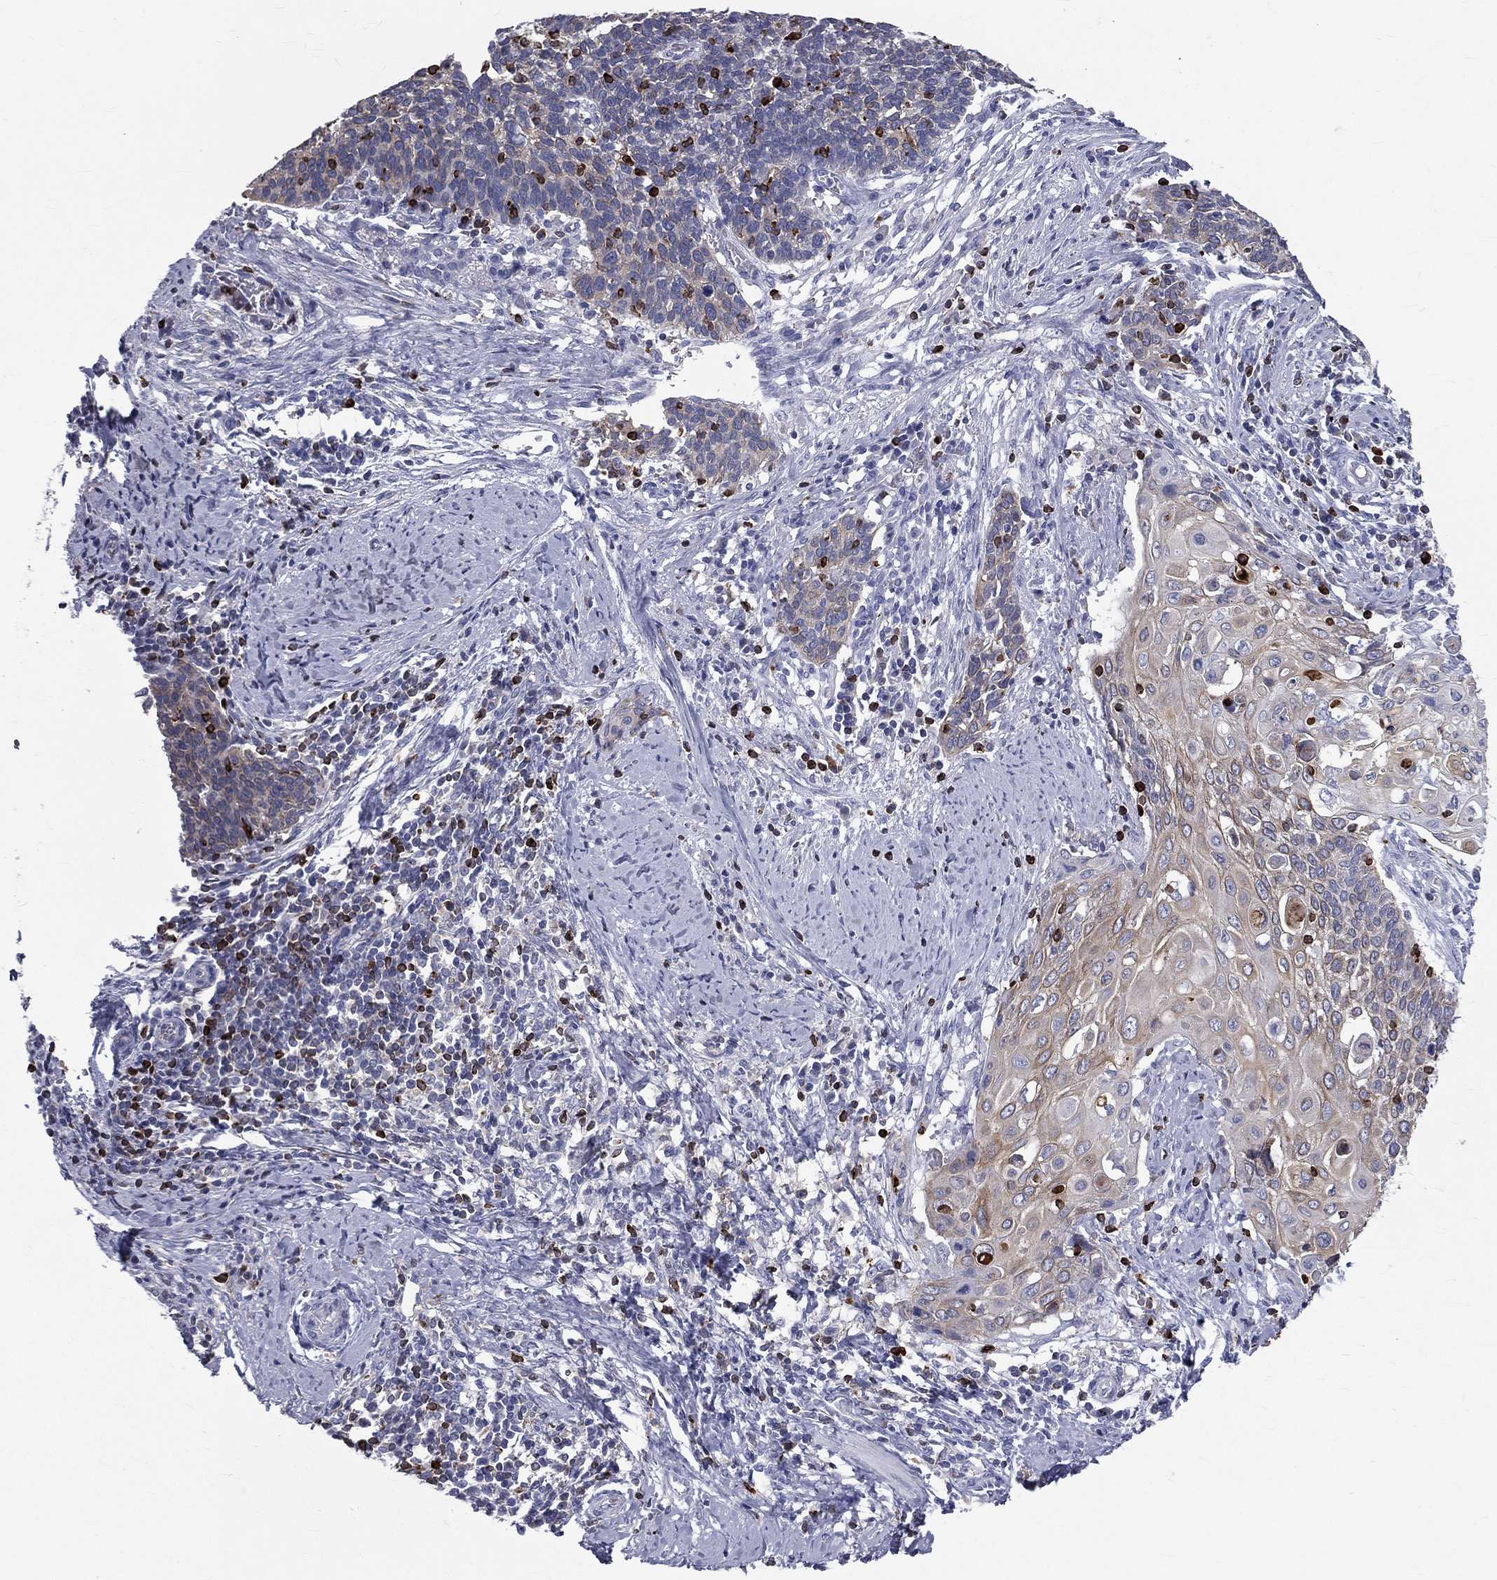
{"staining": {"intensity": "weak", "quantity": "<25%", "location": "cytoplasmic/membranous"}, "tissue": "cervical cancer", "cell_type": "Tumor cells", "image_type": "cancer", "snomed": [{"axis": "morphology", "description": "Squamous cell carcinoma, NOS"}, {"axis": "topography", "description": "Cervix"}], "caption": "Squamous cell carcinoma (cervical) stained for a protein using immunohistochemistry (IHC) shows no expression tumor cells.", "gene": "CTSW", "patient": {"sex": "female", "age": 39}}